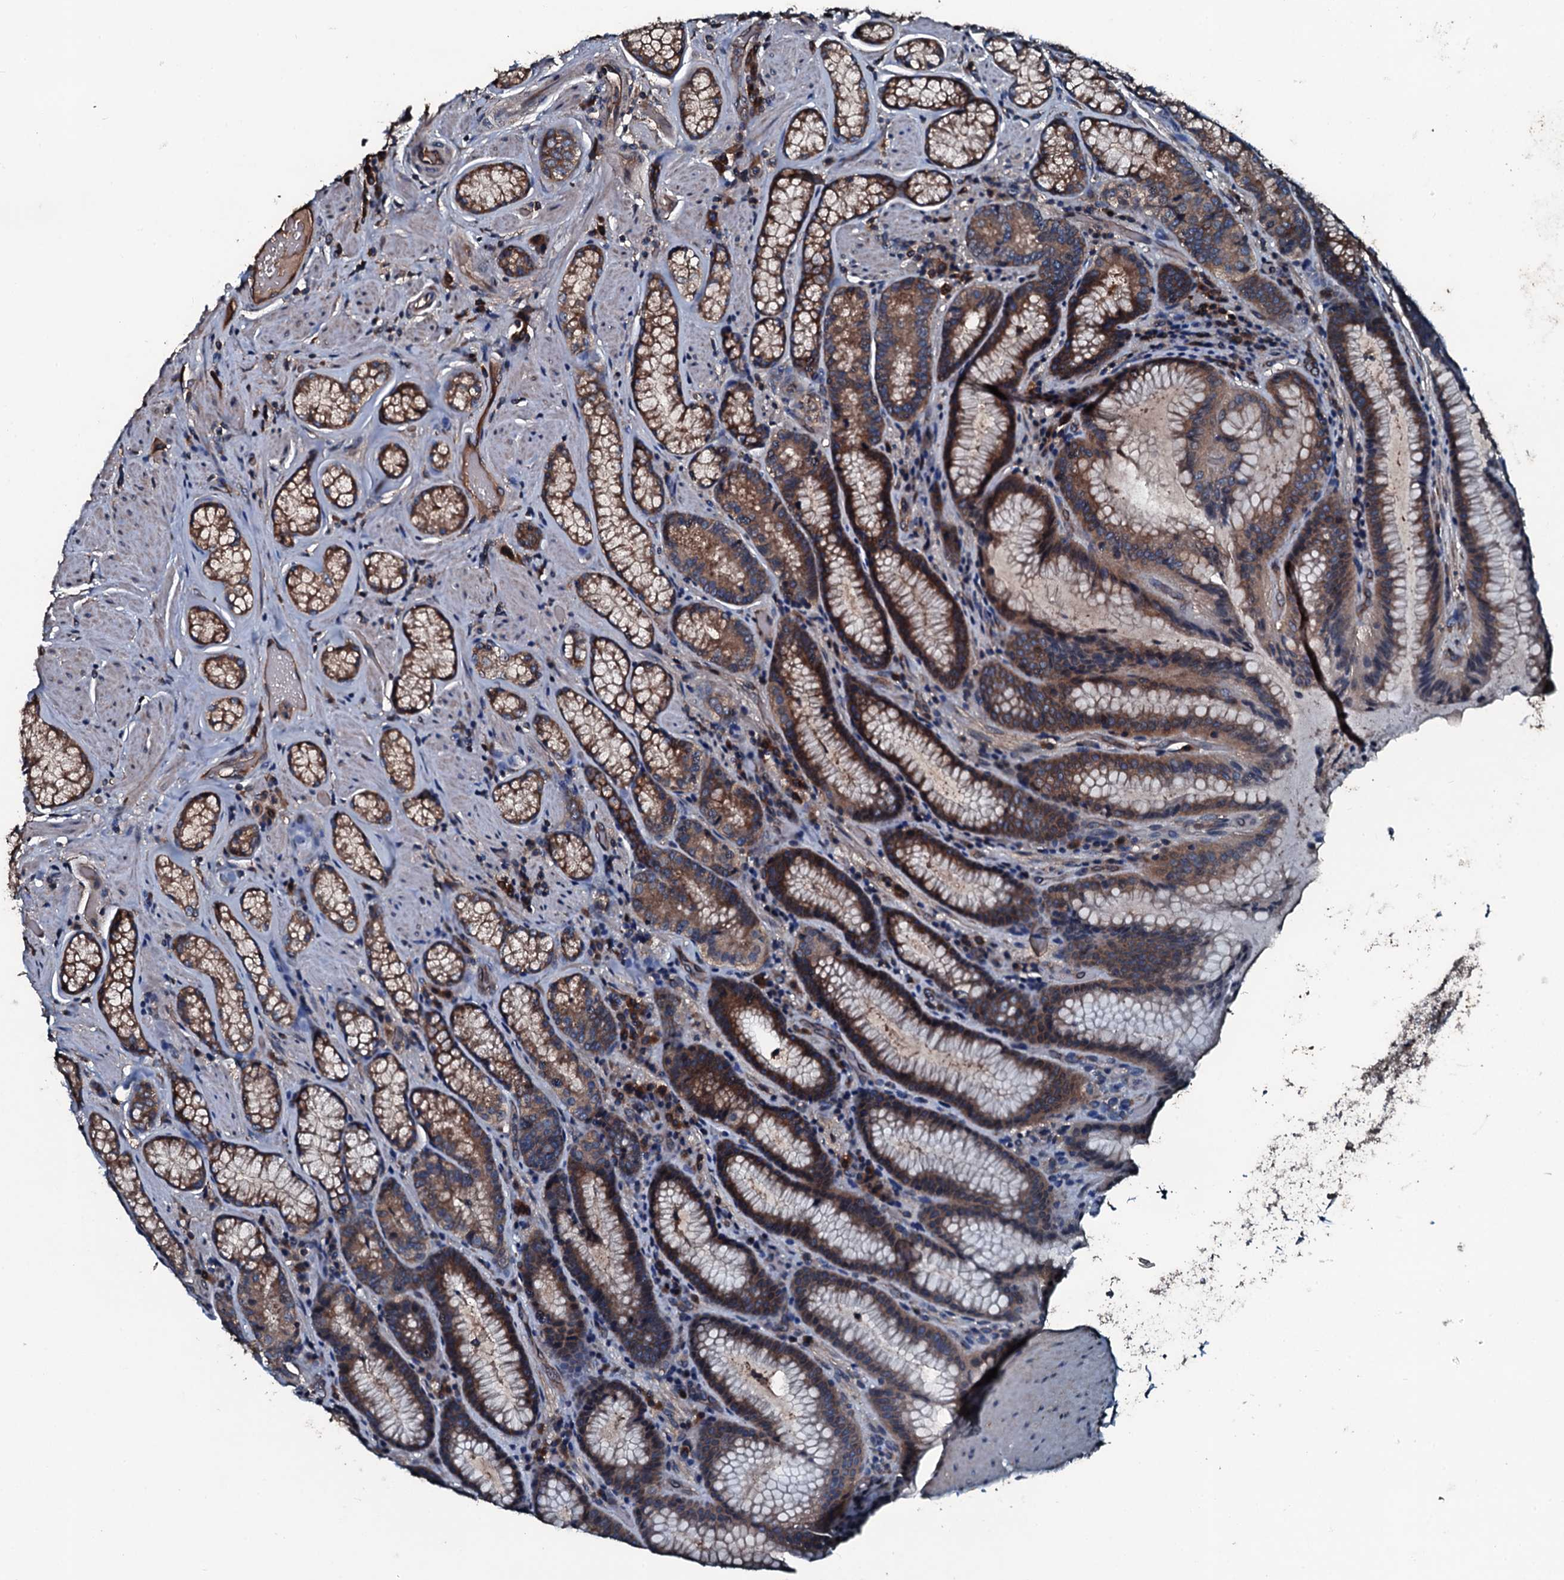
{"staining": {"intensity": "moderate", "quantity": ">75%", "location": "cytoplasmic/membranous"}, "tissue": "stomach", "cell_type": "Glandular cells", "image_type": "normal", "snomed": [{"axis": "morphology", "description": "Normal tissue, NOS"}, {"axis": "topography", "description": "Stomach, upper"}, {"axis": "topography", "description": "Stomach, lower"}], "caption": "Moderate cytoplasmic/membranous positivity is identified in about >75% of glandular cells in normal stomach.", "gene": "AARS1", "patient": {"sex": "female", "age": 76}}